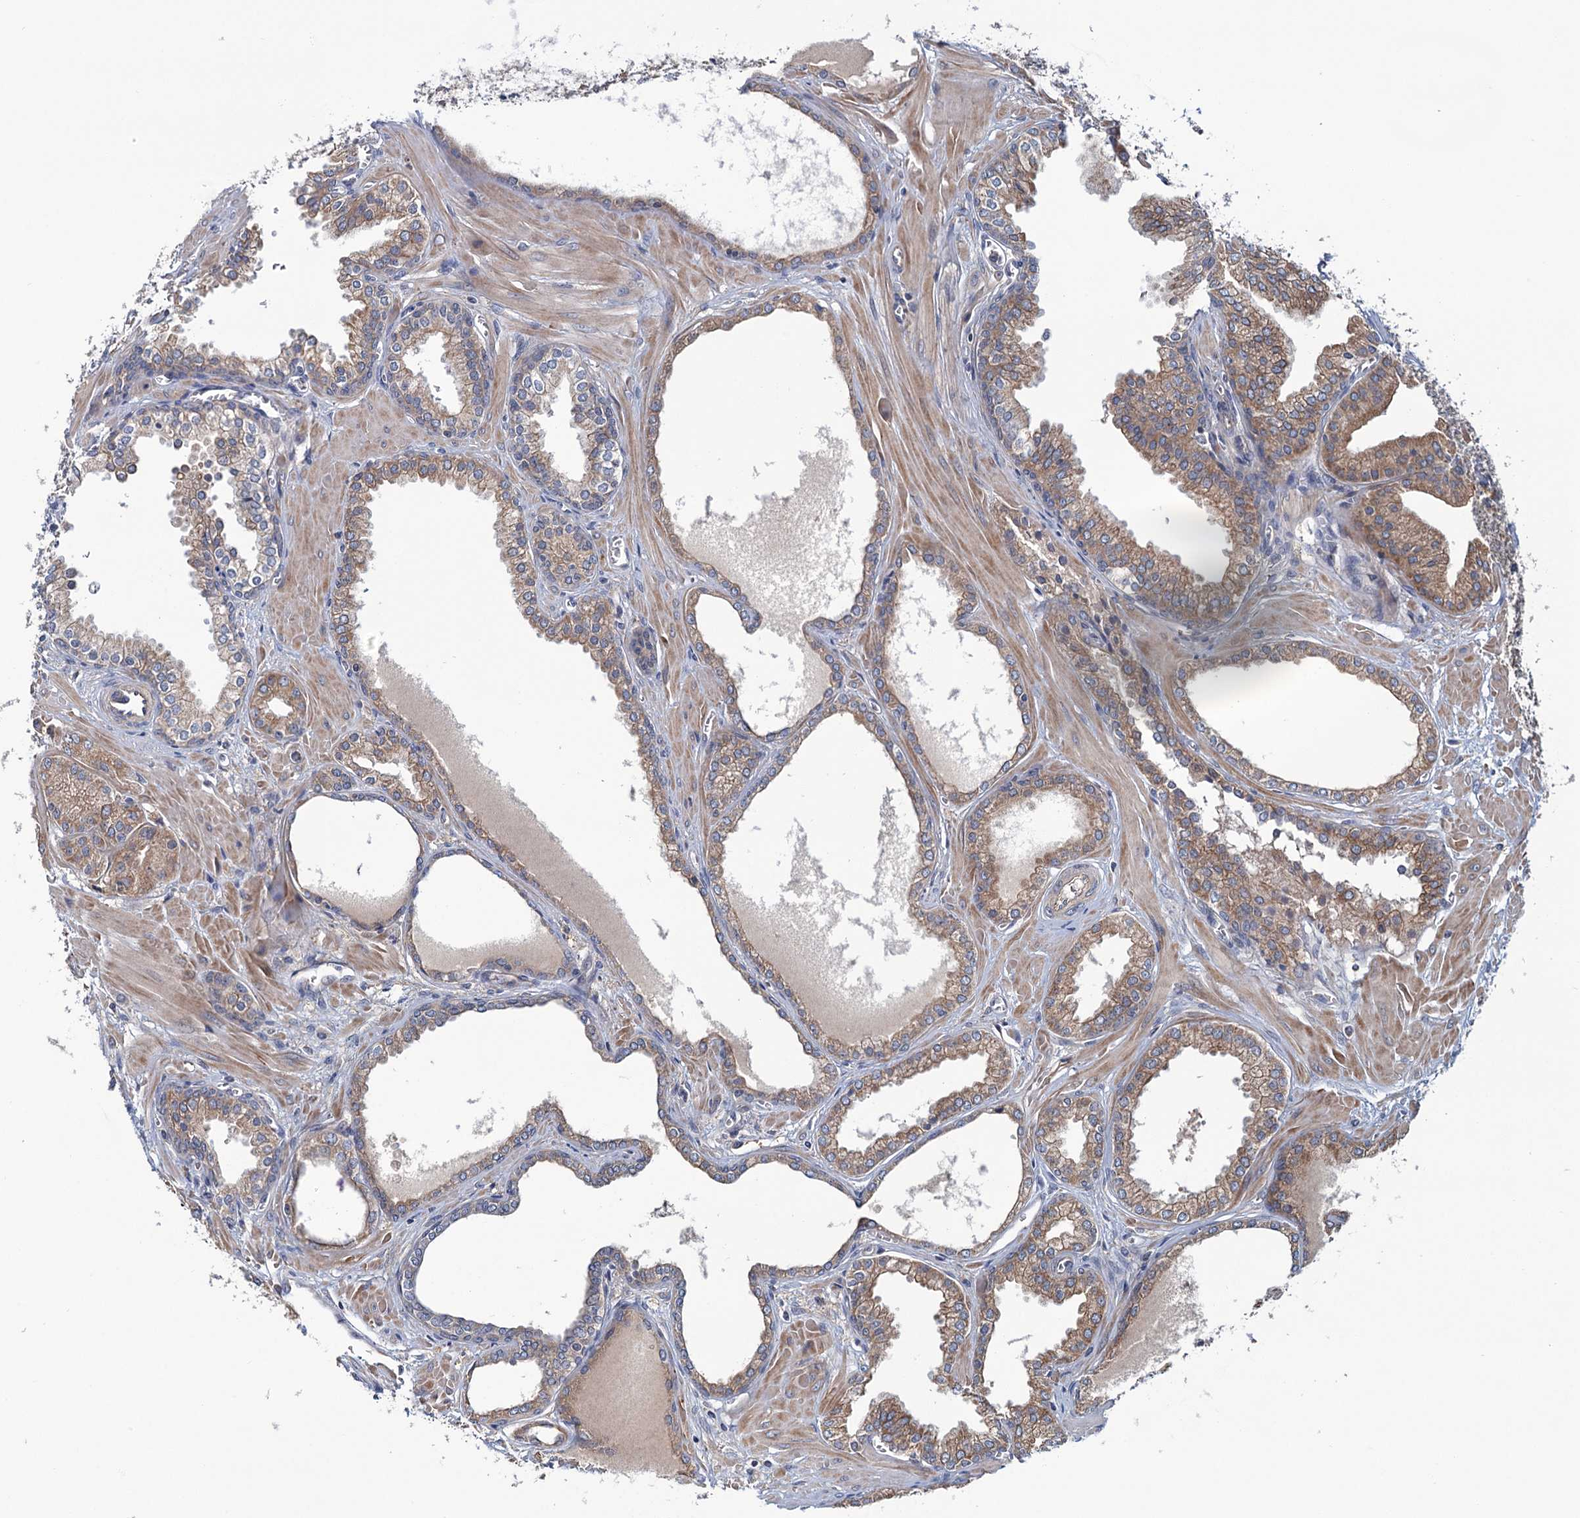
{"staining": {"intensity": "moderate", "quantity": ">75%", "location": "cytoplasmic/membranous"}, "tissue": "prostate cancer", "cell_type": "Tumor cells", "image_type": "cancer", "snomed": [{"axis": "morphology", "description": "Adenocarcinoma, Low grade"}, {"axis": "topography", "description": "Prostate"}], "caption": "This image displays immunohistochemistry staining of prostate cancer, with medium moderate cytoplasmic/membranous positivity in approximately >75% of tumor cells.", "gene": "MTRR", "patient": {"sex": "male", "age": 67}}